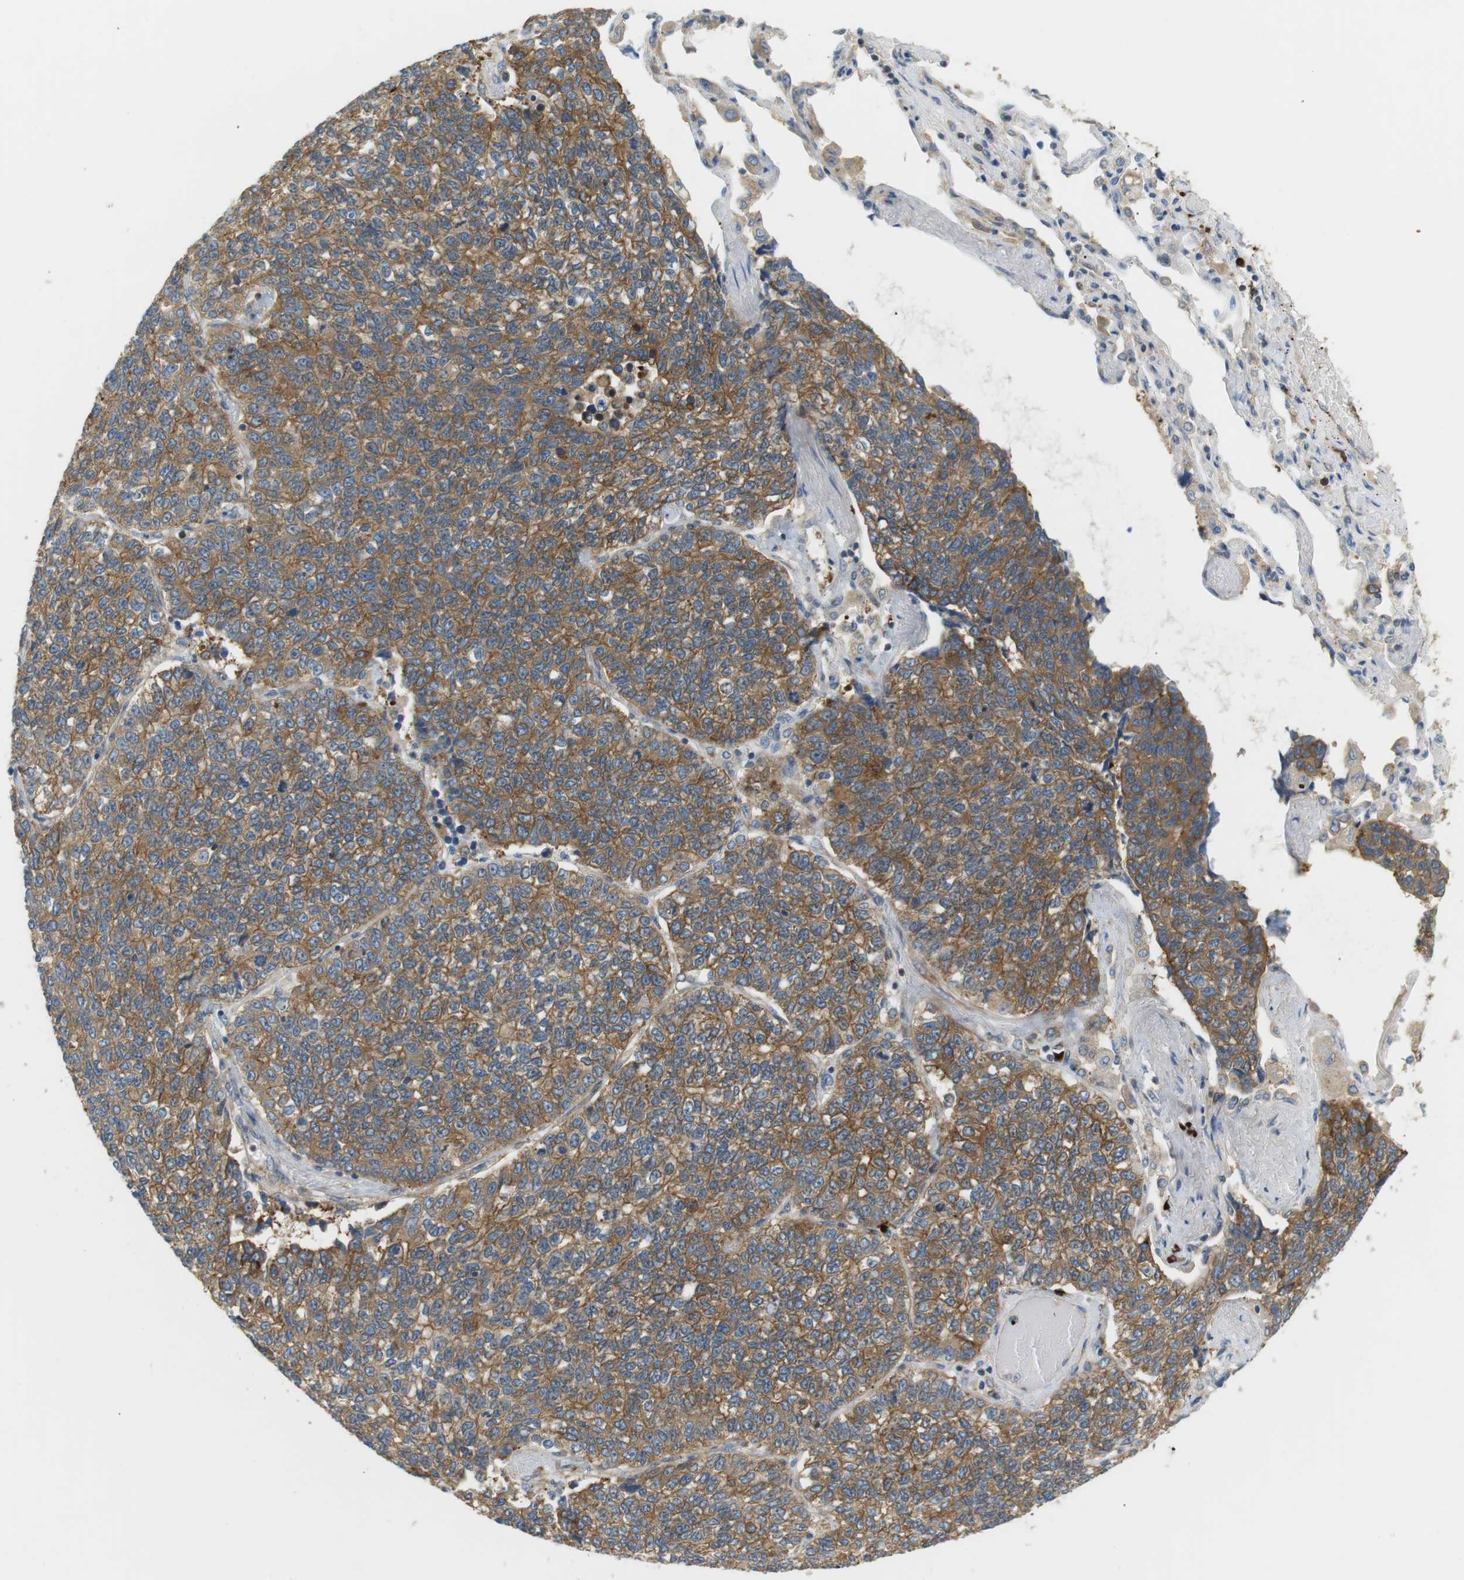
{"staining": {"intensity": "moderate", "quantity": ">75%", "location": "cytoplasmic/membranous"}, "tissue": "lung cancer", "cell_type": "Tumor cells", "image_type": "cancer", "snomed": [{"axis": "morphology", "description": "Adenocarcinoma, NOS"}, {"axis": "topography", "description": "Lung"}], "caption": "Adenocarcinoma (lung) stained with a protein marker exhibits moderate staining in tumor cells.", "gene": "TMEM200A", "patient": {"sex": "male", "age": 49}}